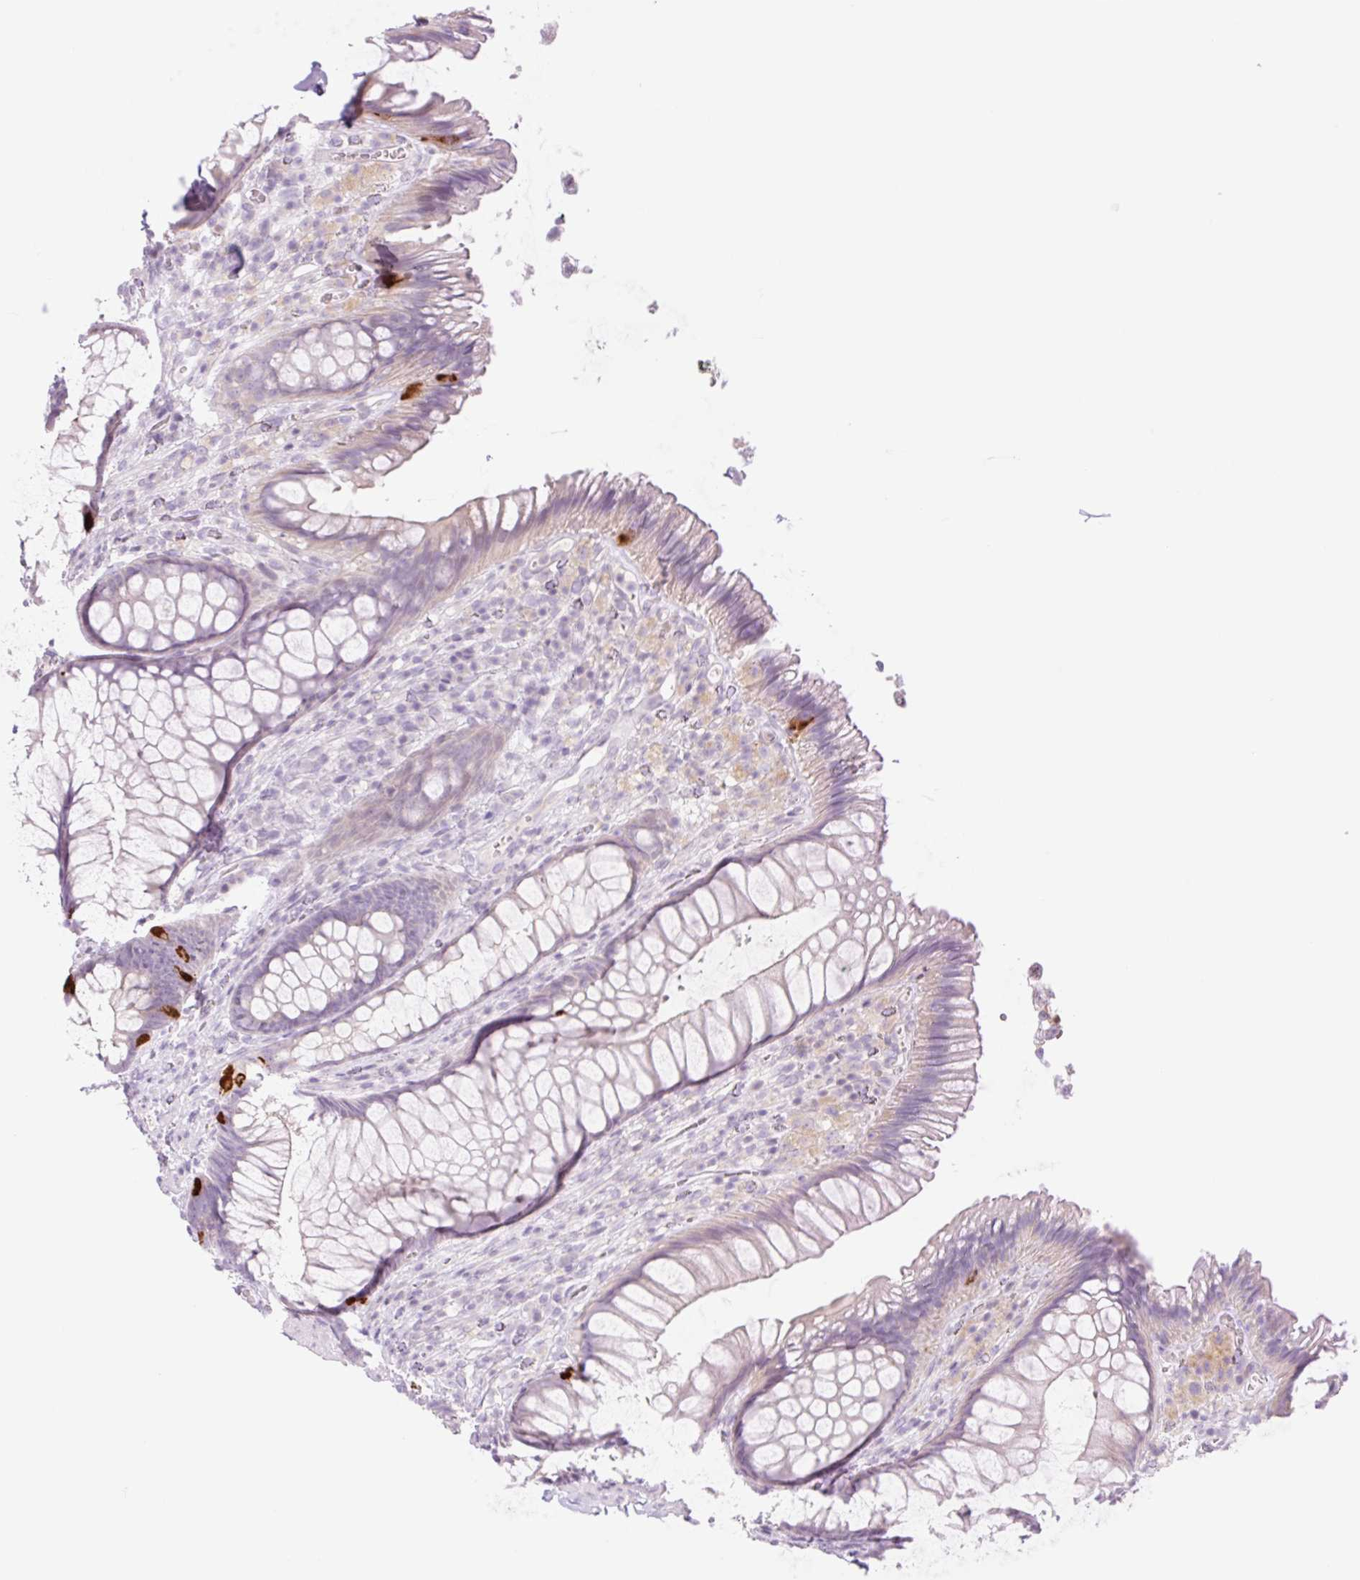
{"staining": {"intensity": "strong", "quantity": "<25%", "location": "cytoplasmic/membranous"}, "tissue": "rectum", "cell_type": "Glandular cells", "image_type": "normal", "snomed": [{"axis": "morphology", "description": "Normal tissue, NOS"}, {"axis": "topography", "description": "Rectum"}], "caption": "Immunohistochemical staining of benign human rectum reveals <25% levels of strong cytoplasmic/membranous protein staining in approximately <25% of glandular cells. The staining was performed using DAB, with brown indicating positive protein expression. Nuclei are stained blue with hematoxylin.", "gene": "TBX15", "patient": {"sex": "male", "age": 53}}